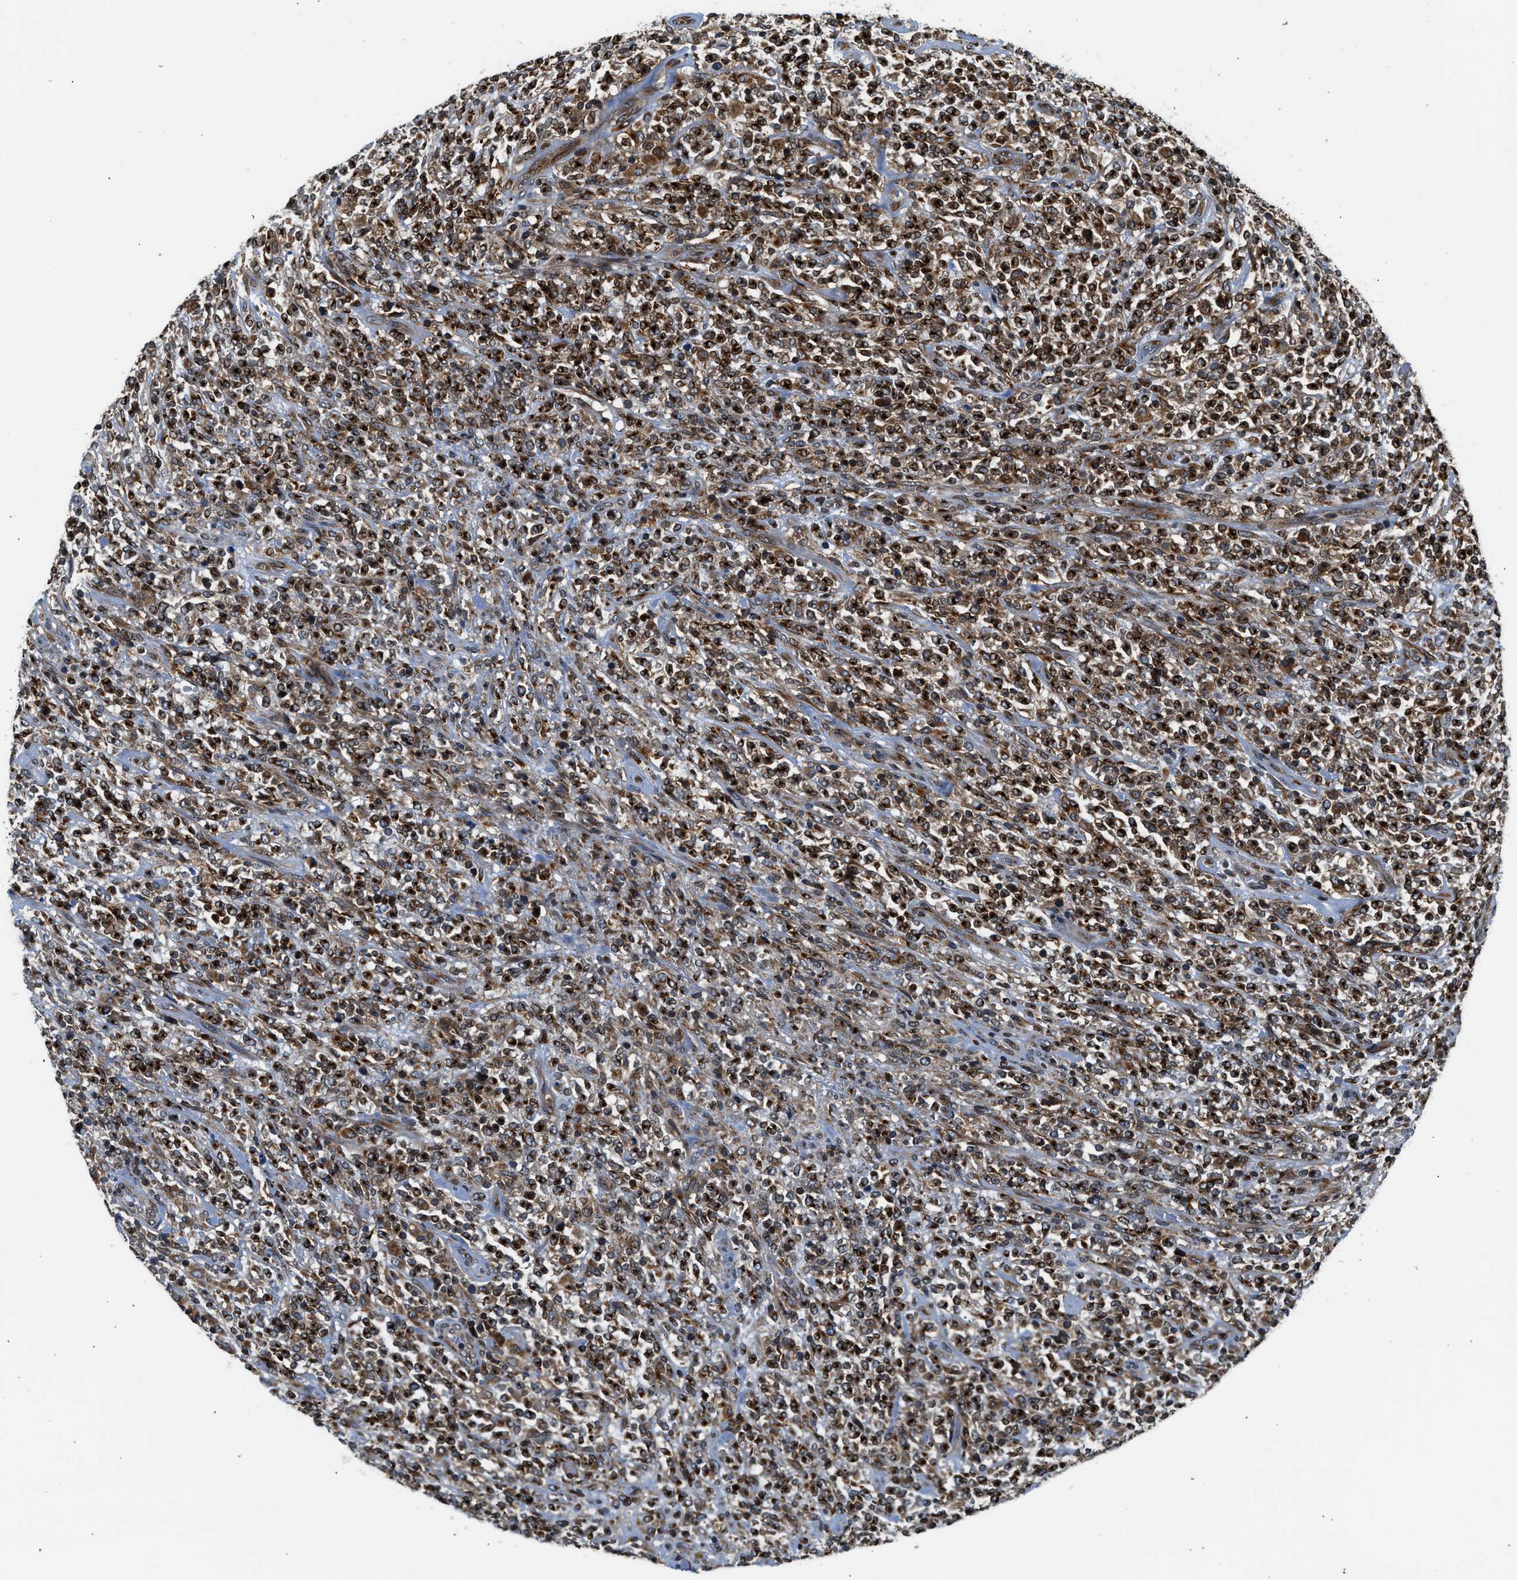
{"staining": {"intensity": "strong", "quantity": "25%-75%", "location": "cytoplasmic/membranous,nuclear"}, "tissue": "lymphoma", "cell_type": "Tumor cells", "image_type": "cancer", "snomed": [{"axis": "morphology", "description": "Malignant lymphoma, non-Hodgkin's type, High grade"}, {"axis": "topography", "description": "Soft tissue"}], "caption": "Human high-grade malignant lymphoma, non-Hodgkin's type stained with a protein marker displays strong staining in tumor cells.", "gene": "RETREG3", "patient": {"sex": "male", "age": 18}}